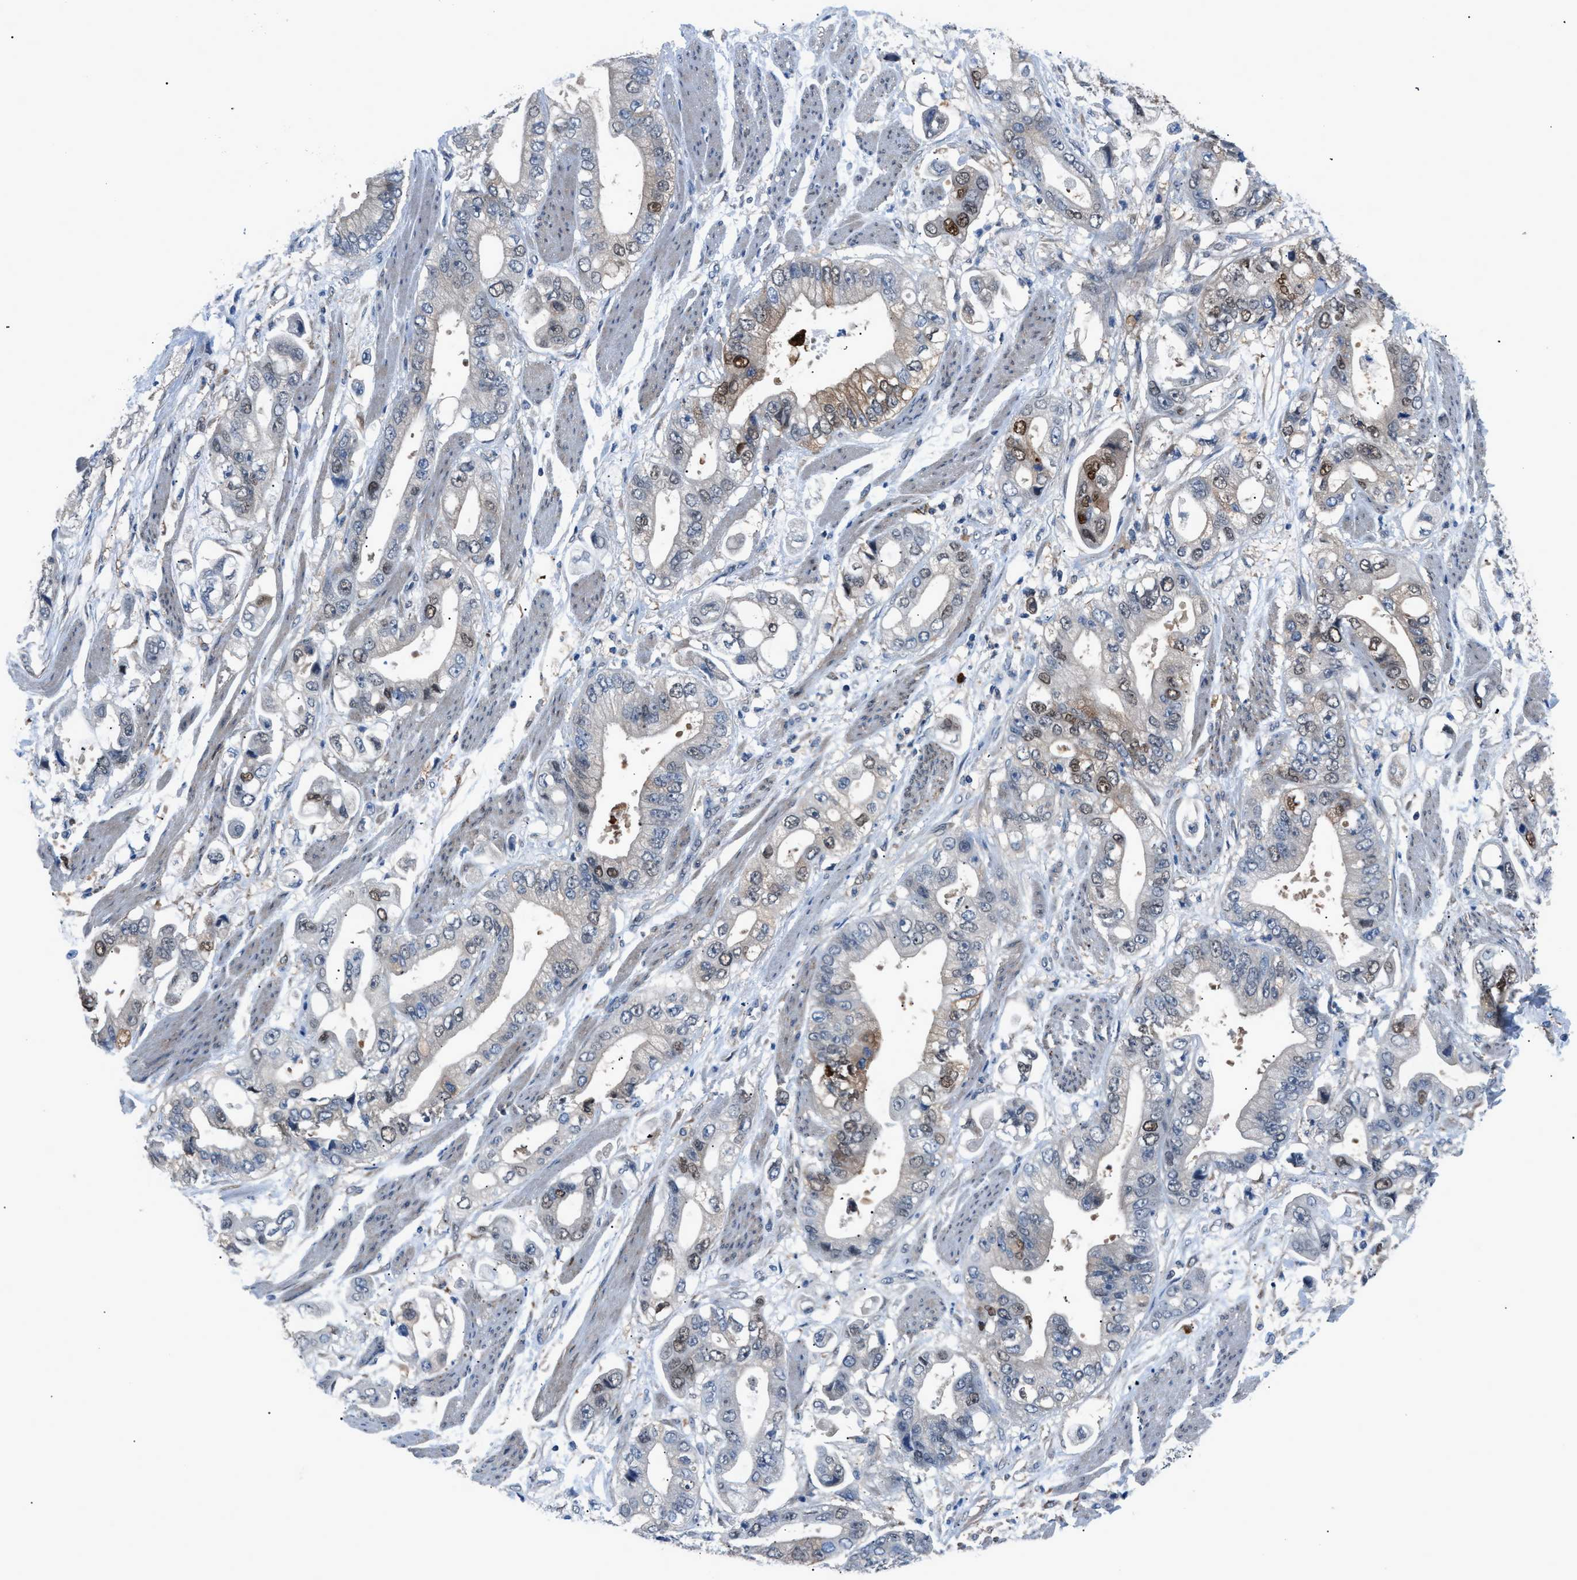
{"staining": {"intensity": "moderate", "quantity": "25%-75%", "location": "cytoplasmic/membranous,nuclear"}, "tissue": "stomach cancer", "cell_type": "Tumor cells", "image_type": "cancer", "snomed": [{"axis": "morphology", "description": "Normal tissue, NOS"}, {"axis": "morphology", "description": "Adenocarcinoma, NOS"}, {"axis": "topography", "description": "Stomach"}], "caption": "Protein expression analysis of stomach cancer demonstrates moderate cytoplasmic/membranous and nuclear staining in approximately 25%-75% of tumor cells. The staining was performed using DAB to visualize the protein expression in brown, while the nuclei were stained in blue with hematoxylin (Magnification: 20x).", "gene": "TMEM45B", "patient": {"sex": "male", "age": 62}}